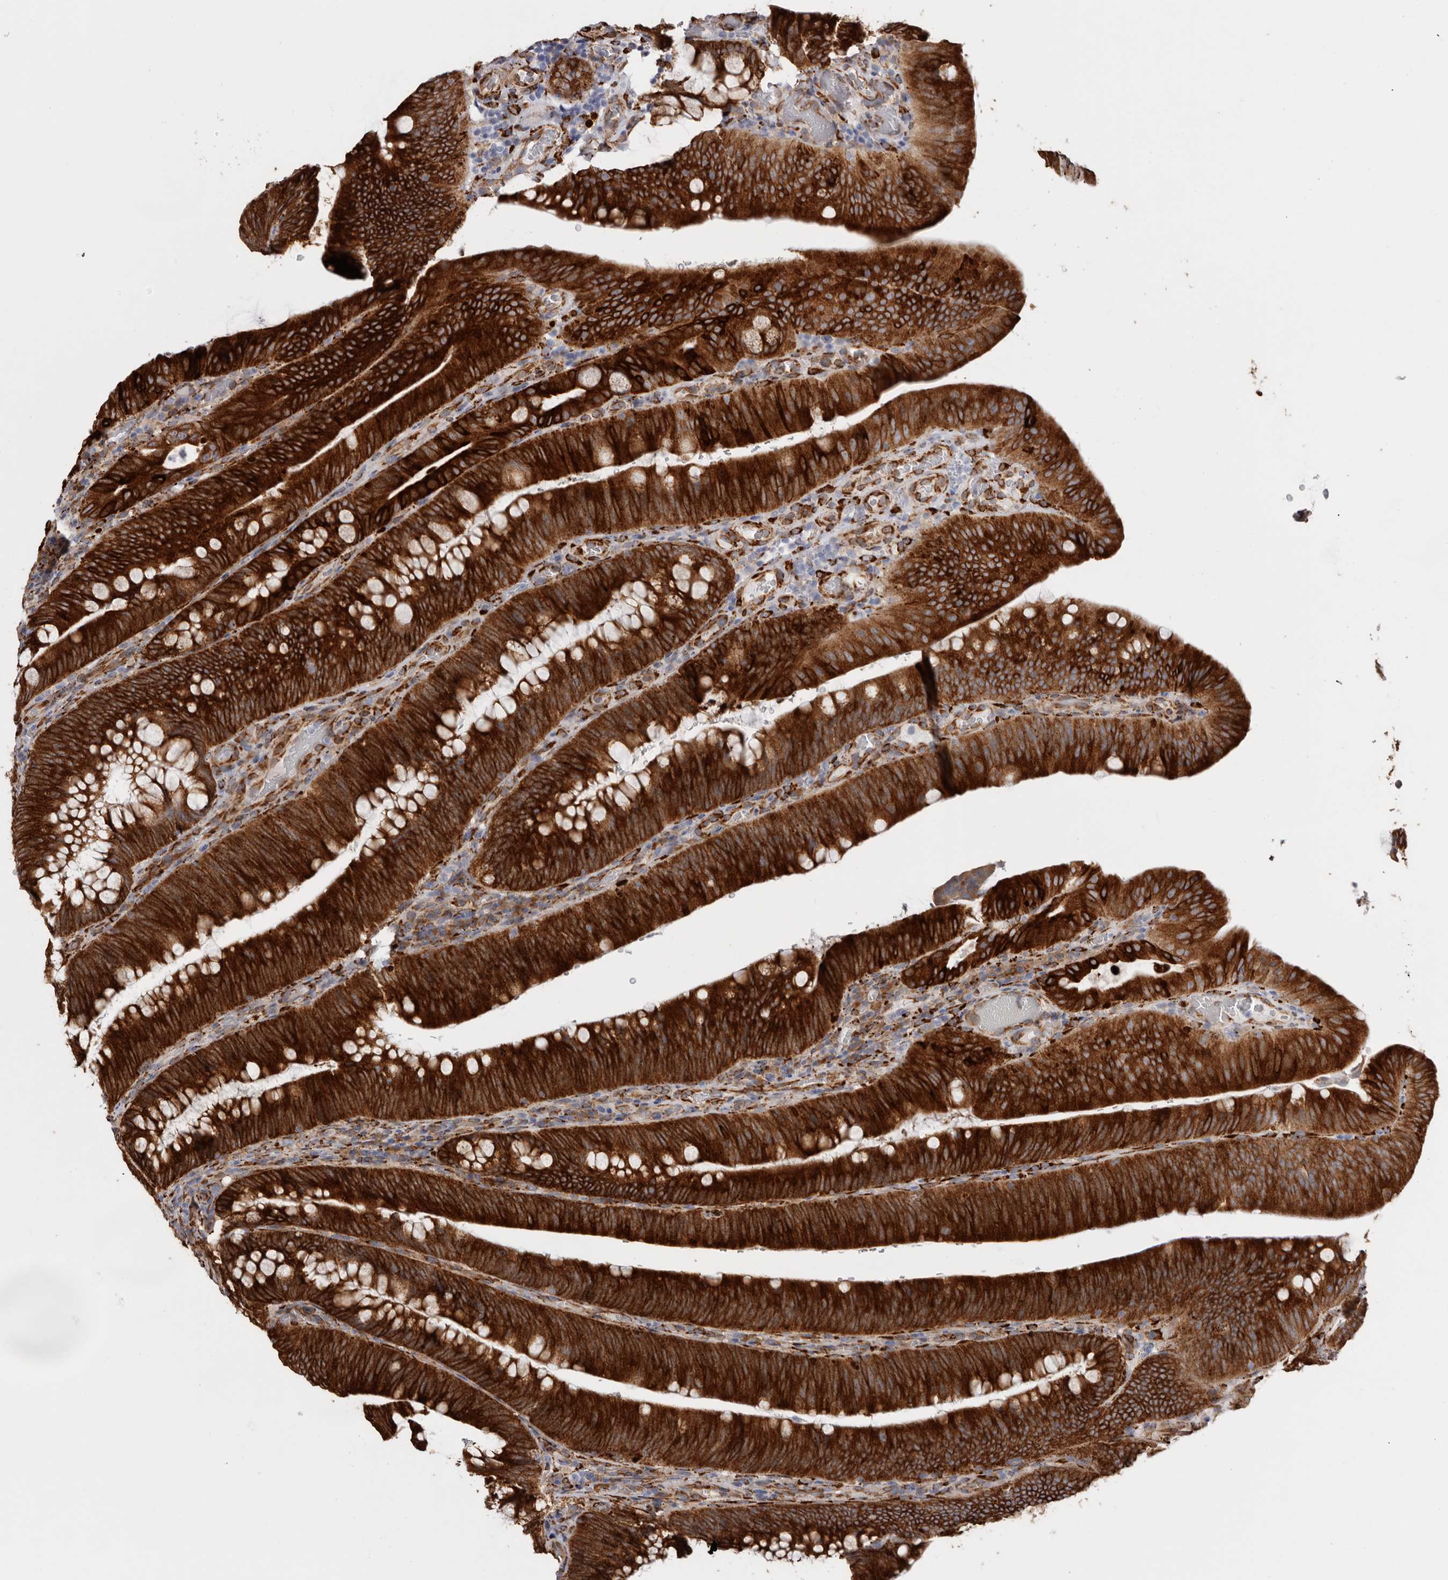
{"staining": {"intensity": "strong", "quantity": ">75%", "location": "cytoplasmic/membranous"}, "tissue": "colorectal cancer", "cell_type": "Tumor cells", "image_type": "cancer", "snomed": [{"axis": "morphology", "description": "Normal tissue, NOS"}, {"axis": "topography", "description": "Colon"}], "caption": "Brown immunohistochemical staining in human colorectal cancer demonstrates strong cytoplasmic/membranous staining in about >75% of tumor cells.", "gene": "SEMA3E", "patient": {"sex": "female", "age": 82}}